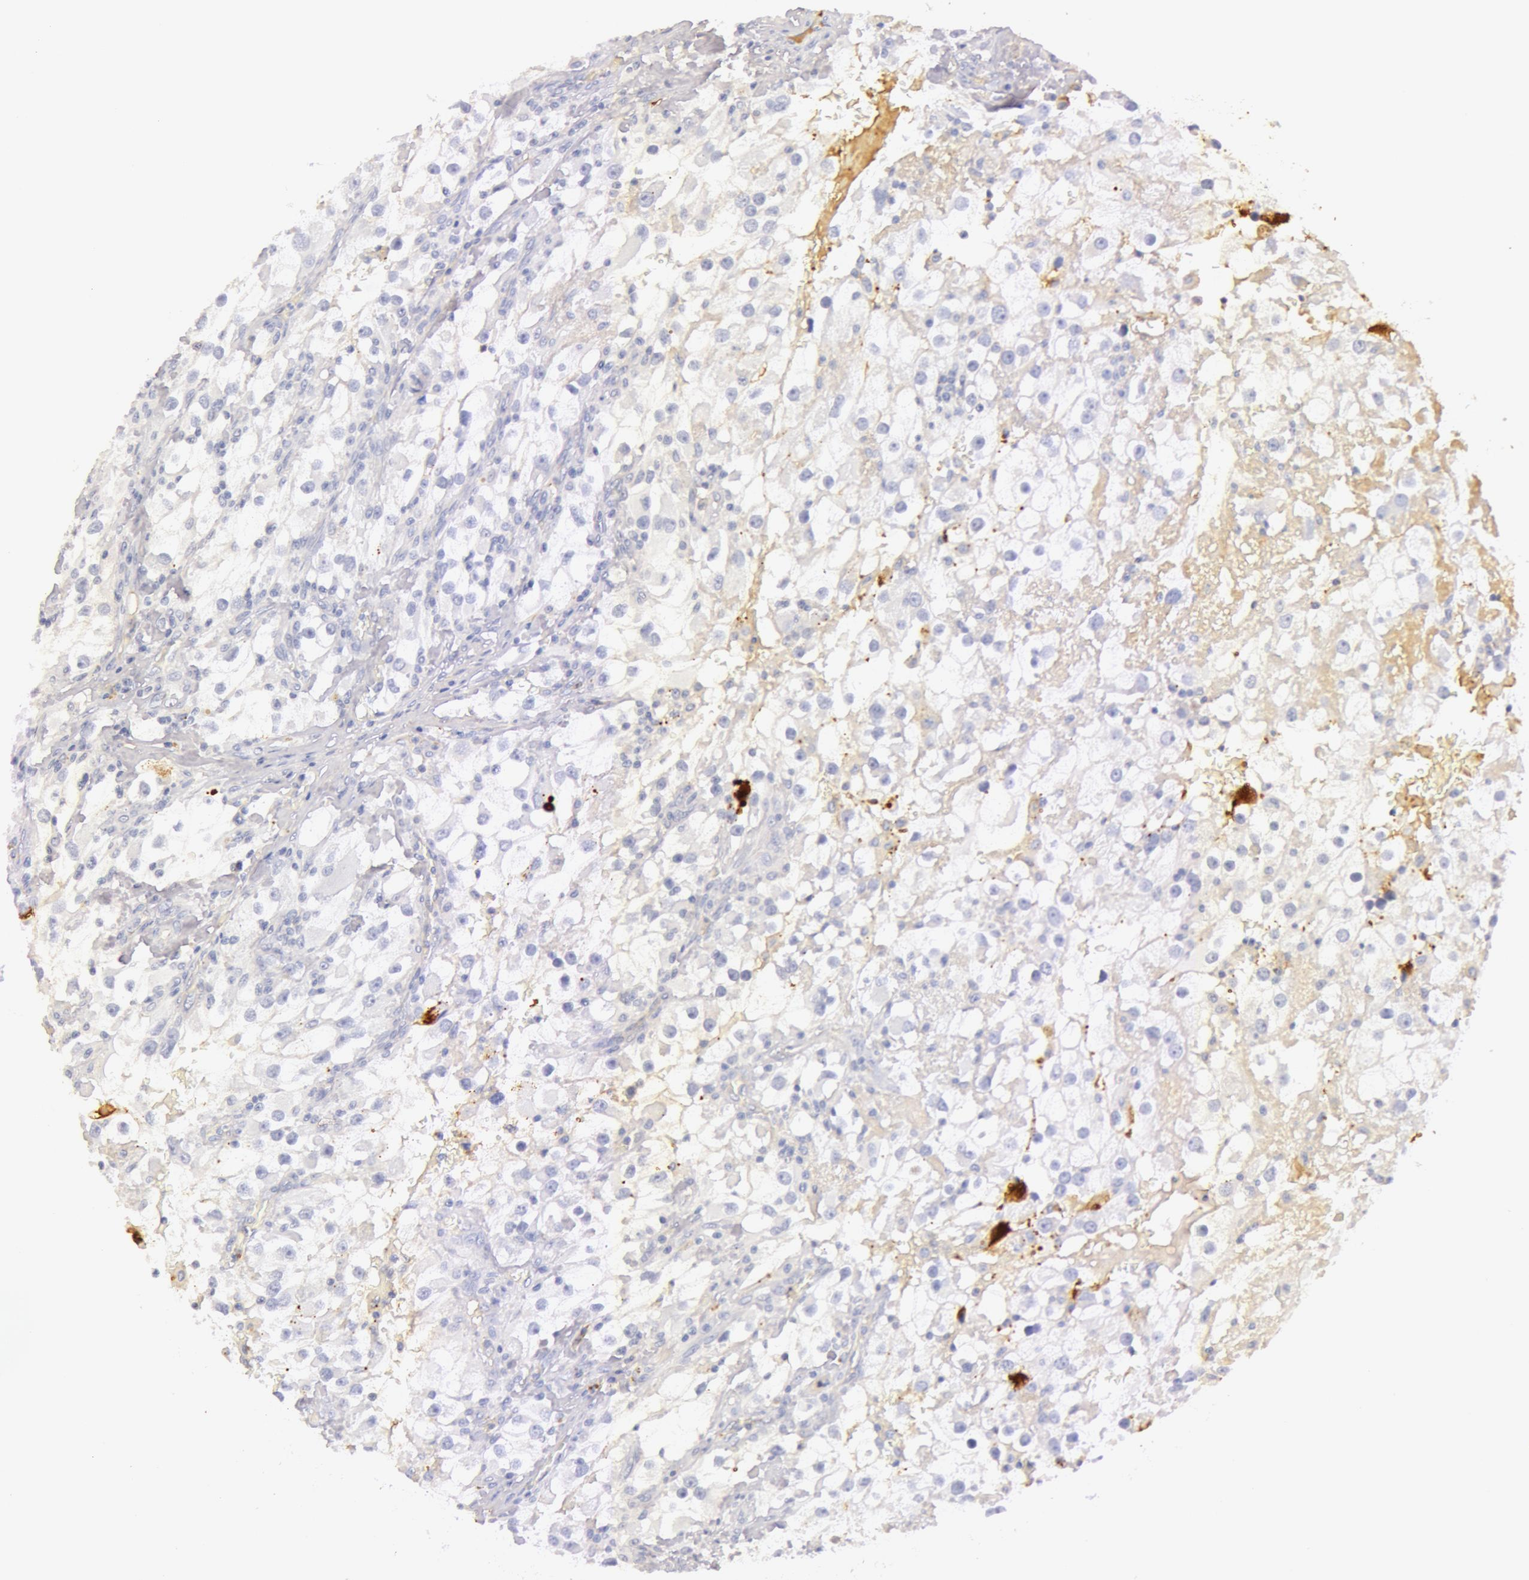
{"staining": {"intensity": "negative", "quantity": "none", "location": "none"}, "tissue": "renal cancer", "cell_type": "Tumor cells", "image_type": "cancer", "snomed": [{"axis": "morphology", "description": "Adenocarcinoma, NOS"}, {"axis": "topography", "description": "Kidney"}], "caption": "The histopathology image demonstrates no significant positivity in tumor cells of renal cancer (adenocarcinoma).", "gene": "C4BPA", "patient": {"sex": "female", "age": 52}}